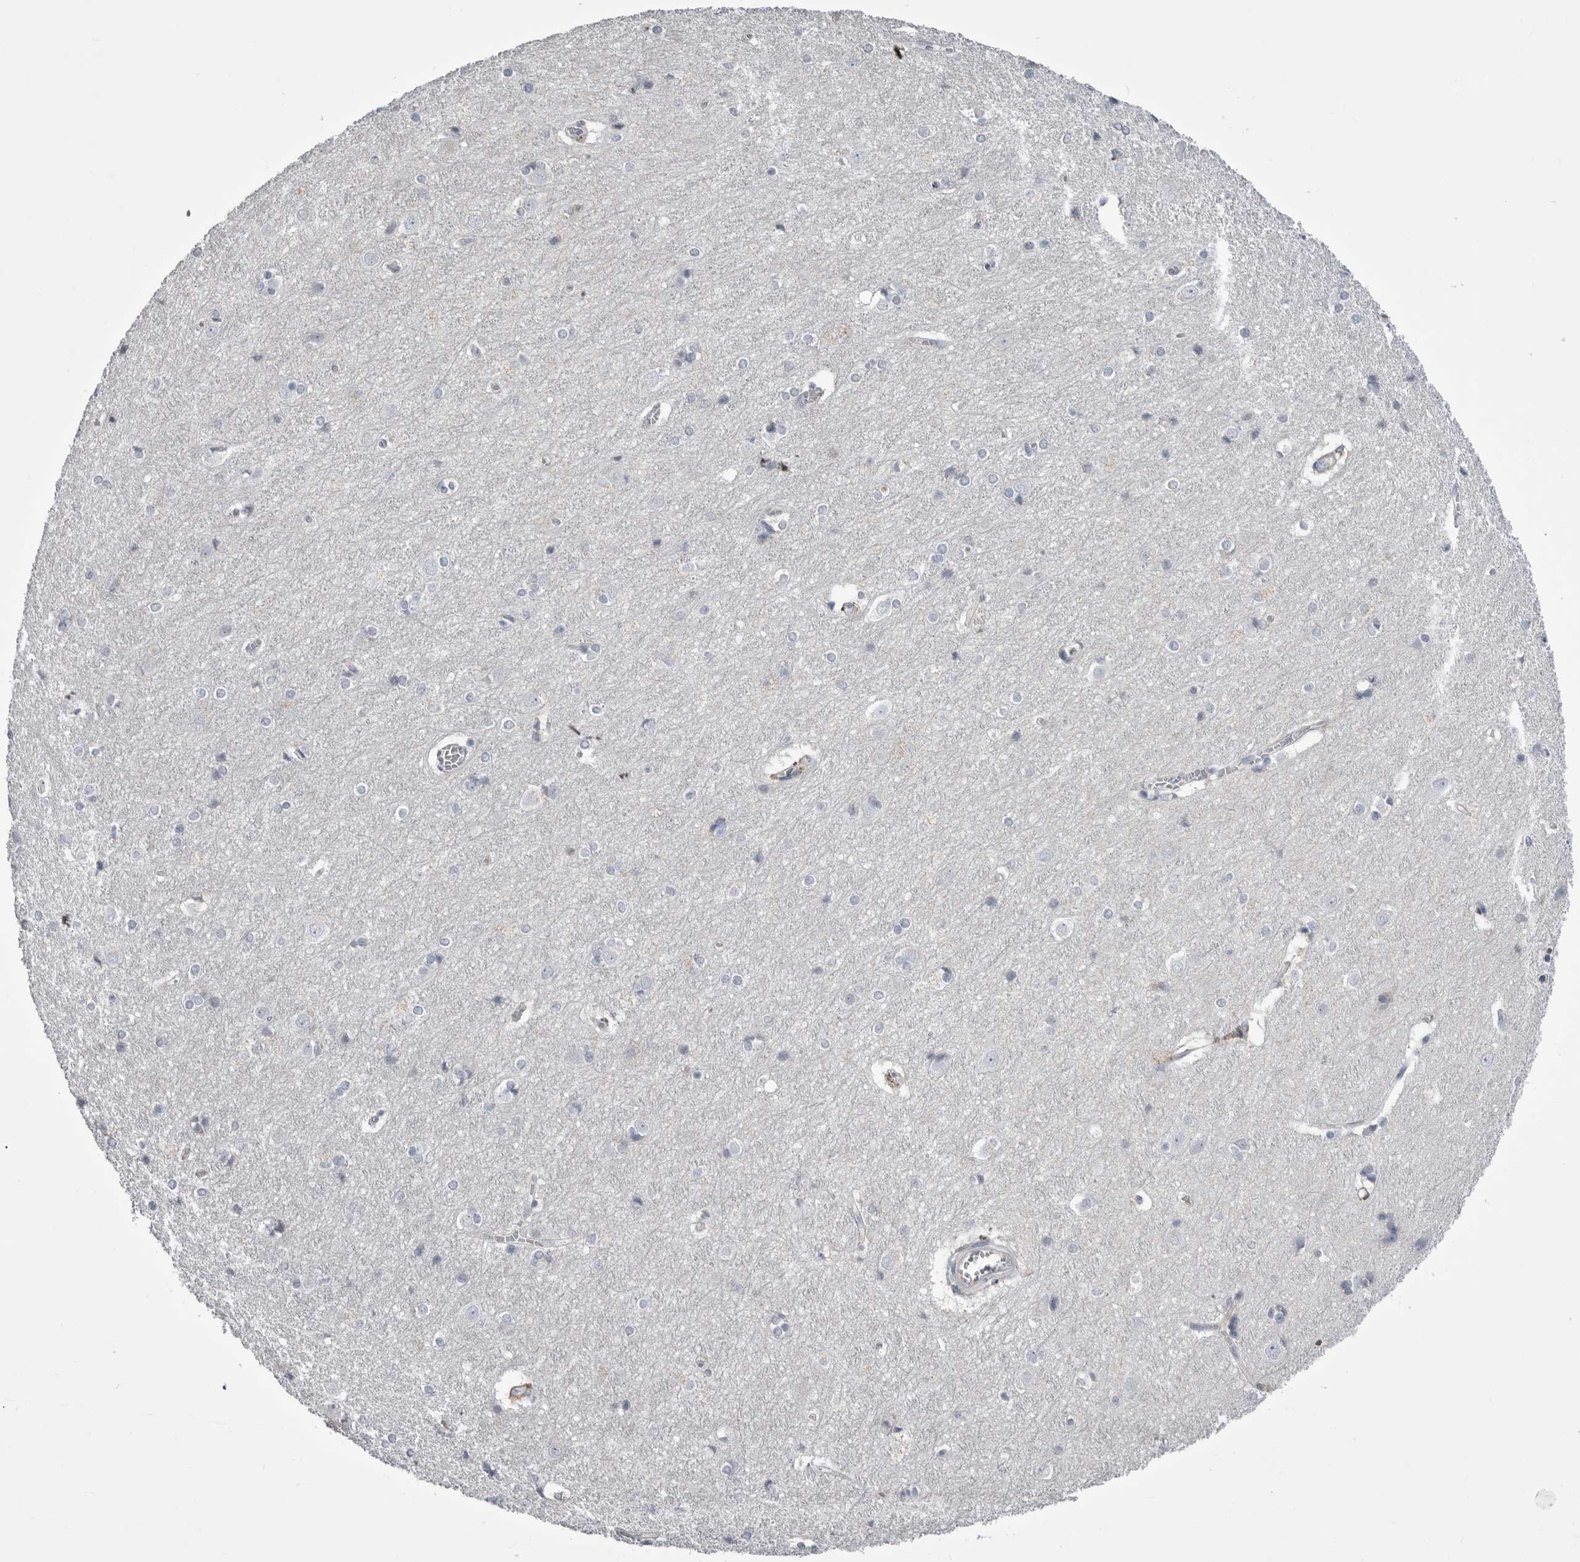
{"staining": {"intensity": "negative", "quantity": "none", "location": "none"}, "tissue": "cerebral cortex", "cell_type": "Endothelial cells", "image_type": "normal", "snomed": [{"axis": "morphology", "description": "Normal tissue, NOS"}, {"axis": "topography", "description": "Cerebral cortex"}], "caption": "High power microscopy photomicrograph of an IHC micrograph of unremarkable cerebral cortex, revealing no significant positivity in endothelial cells.", "gene": "OPLAH", "patient": {"sex": "male", "age": 54}}